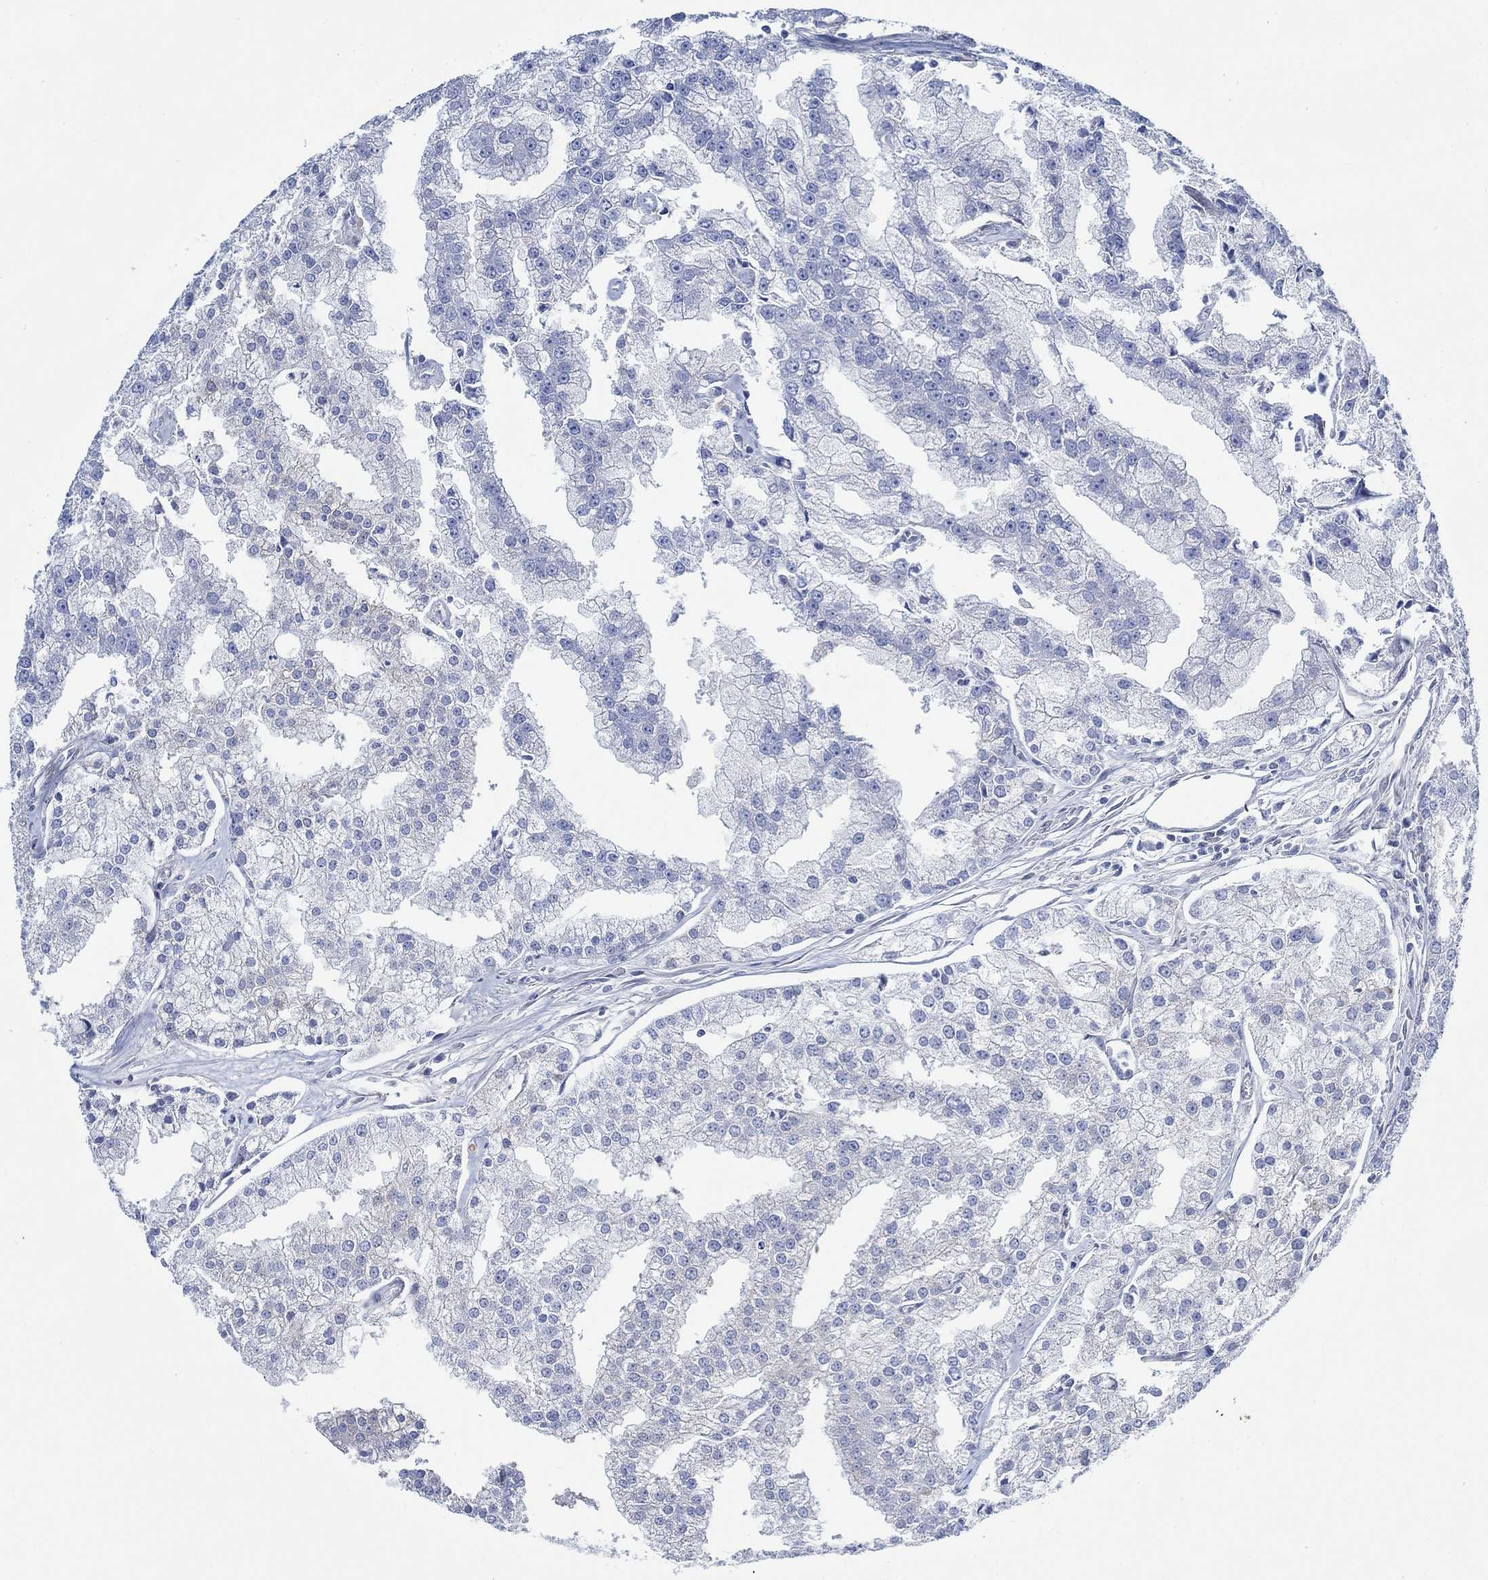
{"staining": {"intensity": "negative", "quantity": "none", "location": "none"}, "tissue": "prostate cancer", "cell_type": "Tumor cells", "image_type": "cancer", "snomed": [{"axis": "morphology", "description": "Adenocarcinoma, NOS"}, {"axis": "topography", "description": "Prostate"}], "caption": "Prostate cancer was stained to show a protein in brown. There is no significant positivity in tumor cells.", "gene": "SVEP1", "patient": {"sex": "male", "age": 70}}